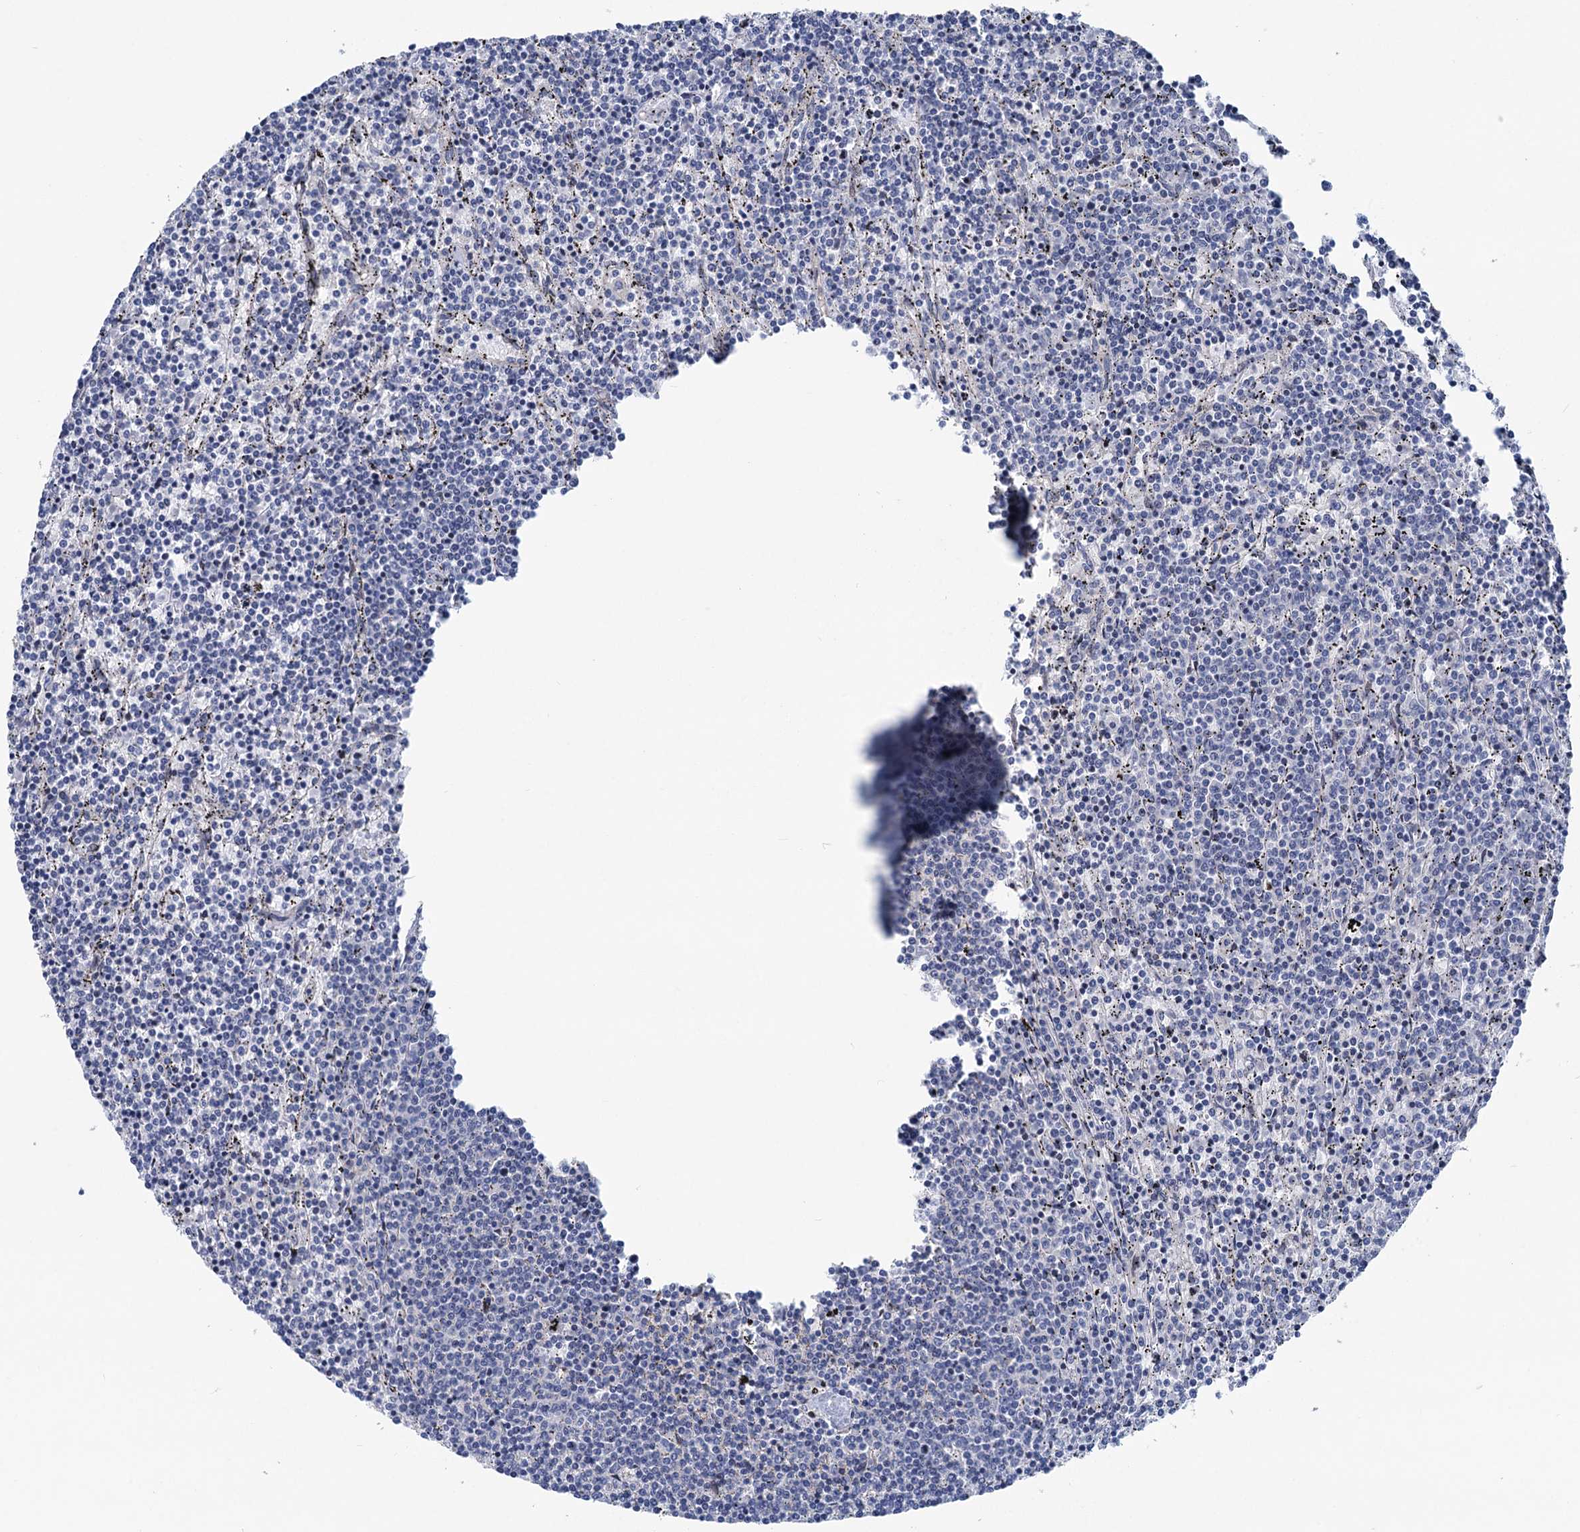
{"staining": {"intensity": "negative", "quantity": "none", "location": "none"}, "tissue": "lymphoma", "cell_type": "Tumor cells", "image_type": "cancer", "snomed": [{"axis": "morphology", "description": "Malignant lymphoma, non-Hodgkin's type, Low grade"}, {"axis": "topography", "description": "Spleen"}], "caption": "Immunohistochemical staining of human lymphoma reveals no significant positivity in tumor cells.", "gene": "CHDH", "patient": {"sex": "female", "age": 50}}